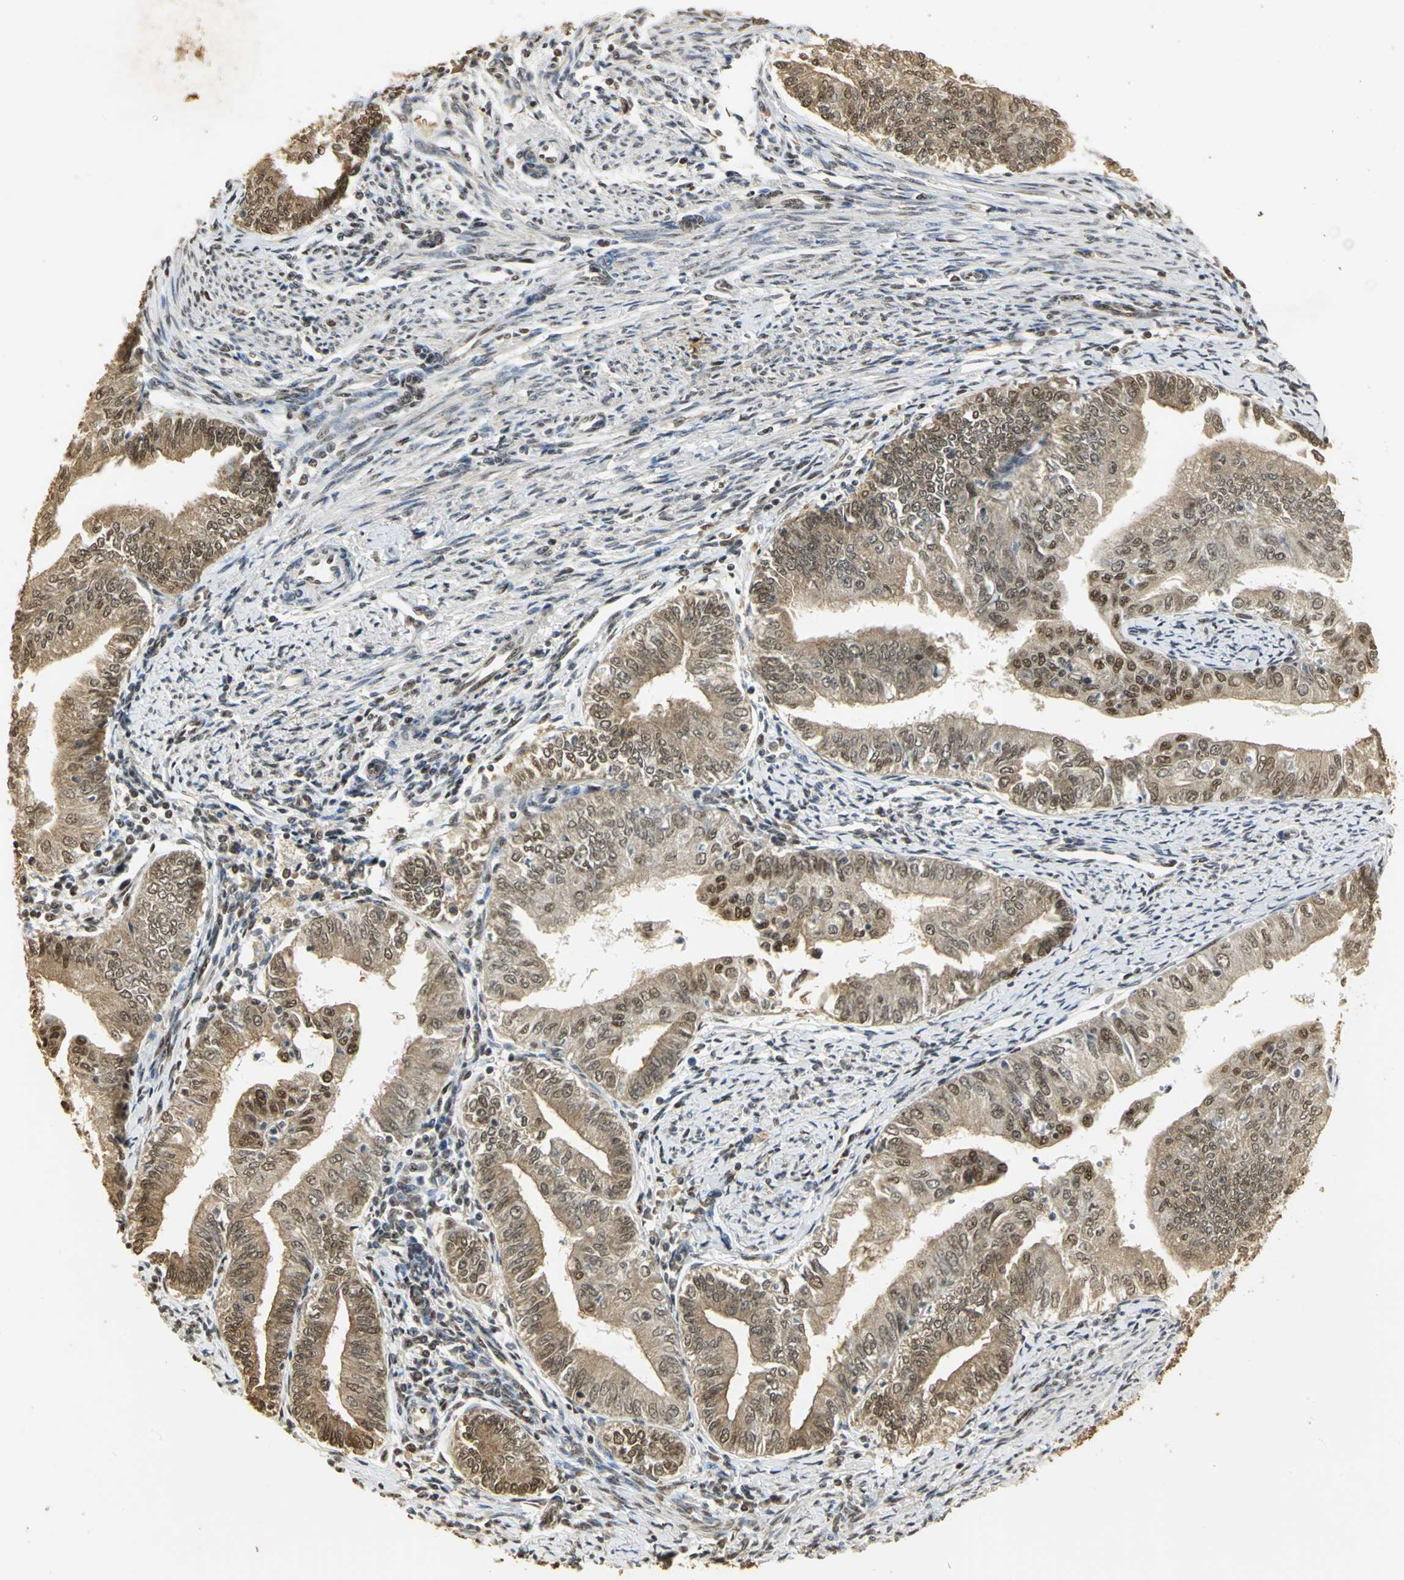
{"staining": {"intensity": "moderate", "quantity": ">75%", "location": "nuclear"}, "tissue": "endometrial cancer", "cell_type": "Tumor cells", "image_type": "cancer", "snomed": [{"axis": "morphology", "description": "Adenocarcinoma, NOS"}, {"axis": "topography", "description": "Endometrium"}], "caption": "Protein expression analysis of human adenocarcinoma (endometrial) reveals moderate nuclear expression in about >75% of tumor cells. (IHC, brightfield microscopy, high magnification).", "gene": "SET", "patient": {"sex": "female", "age": 66}}